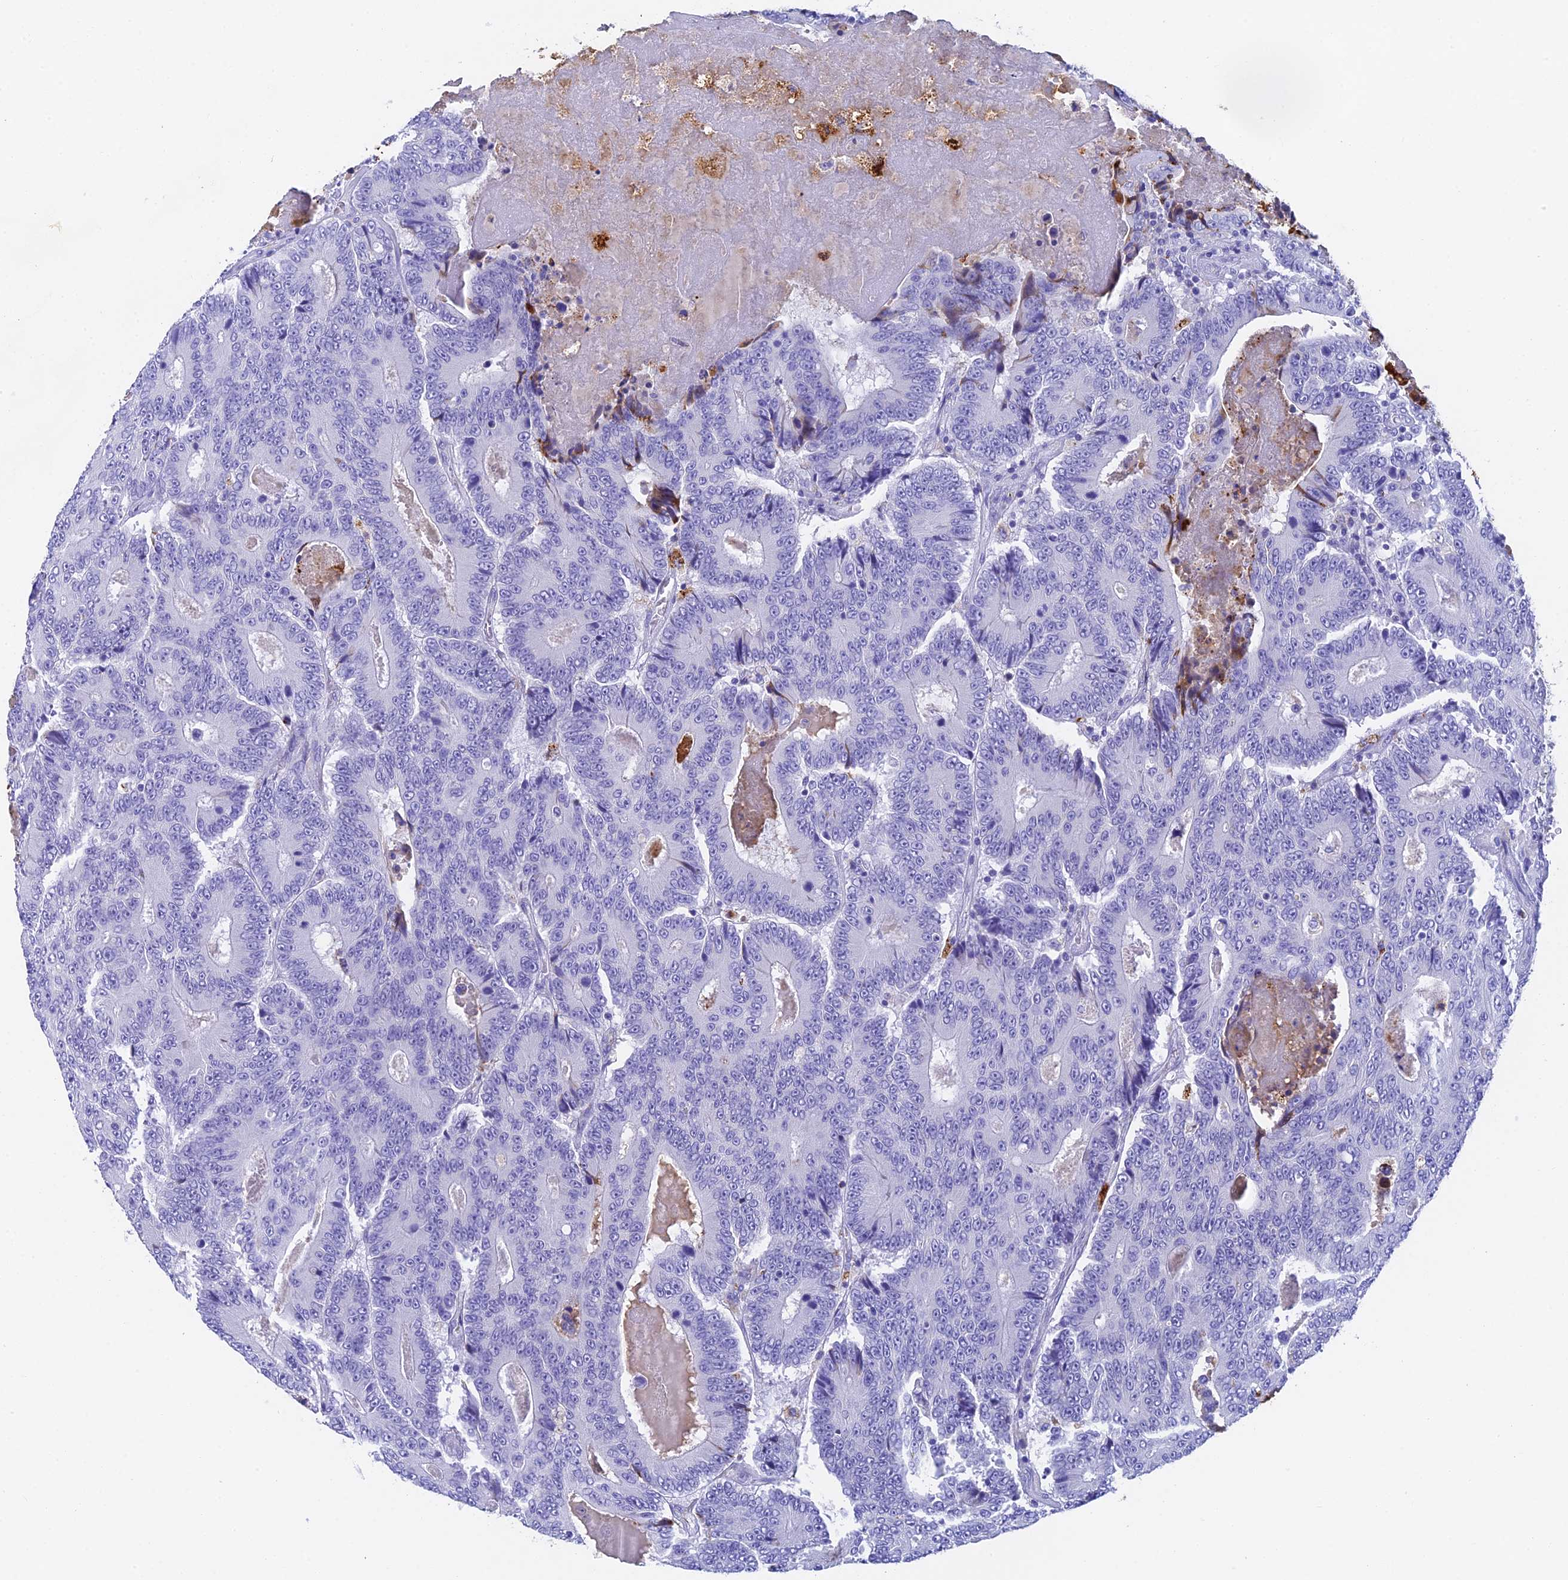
{"staining": {"intensity": "negative", "quantity": "none", "location": "none"}, "tissue": "colorectal cancer", "cell_type": "Tumor cells", "image_type": "cancer", "snomed": [{"axis": "morphology", "description": "Adenocarcinoma, NOS"}, {"axis": "topography", "description": "Colon"}], "caption": "High magnification brightfield microscopy of colorectal cancer stained with DAB (3,3'-diaminobenzidine) (brown) and counterstained with hematoxylin (blue): tumor cells show no significant positivity.", "gene": "ADAMTS13", "patient": {"sex": "male", "age": 83}}